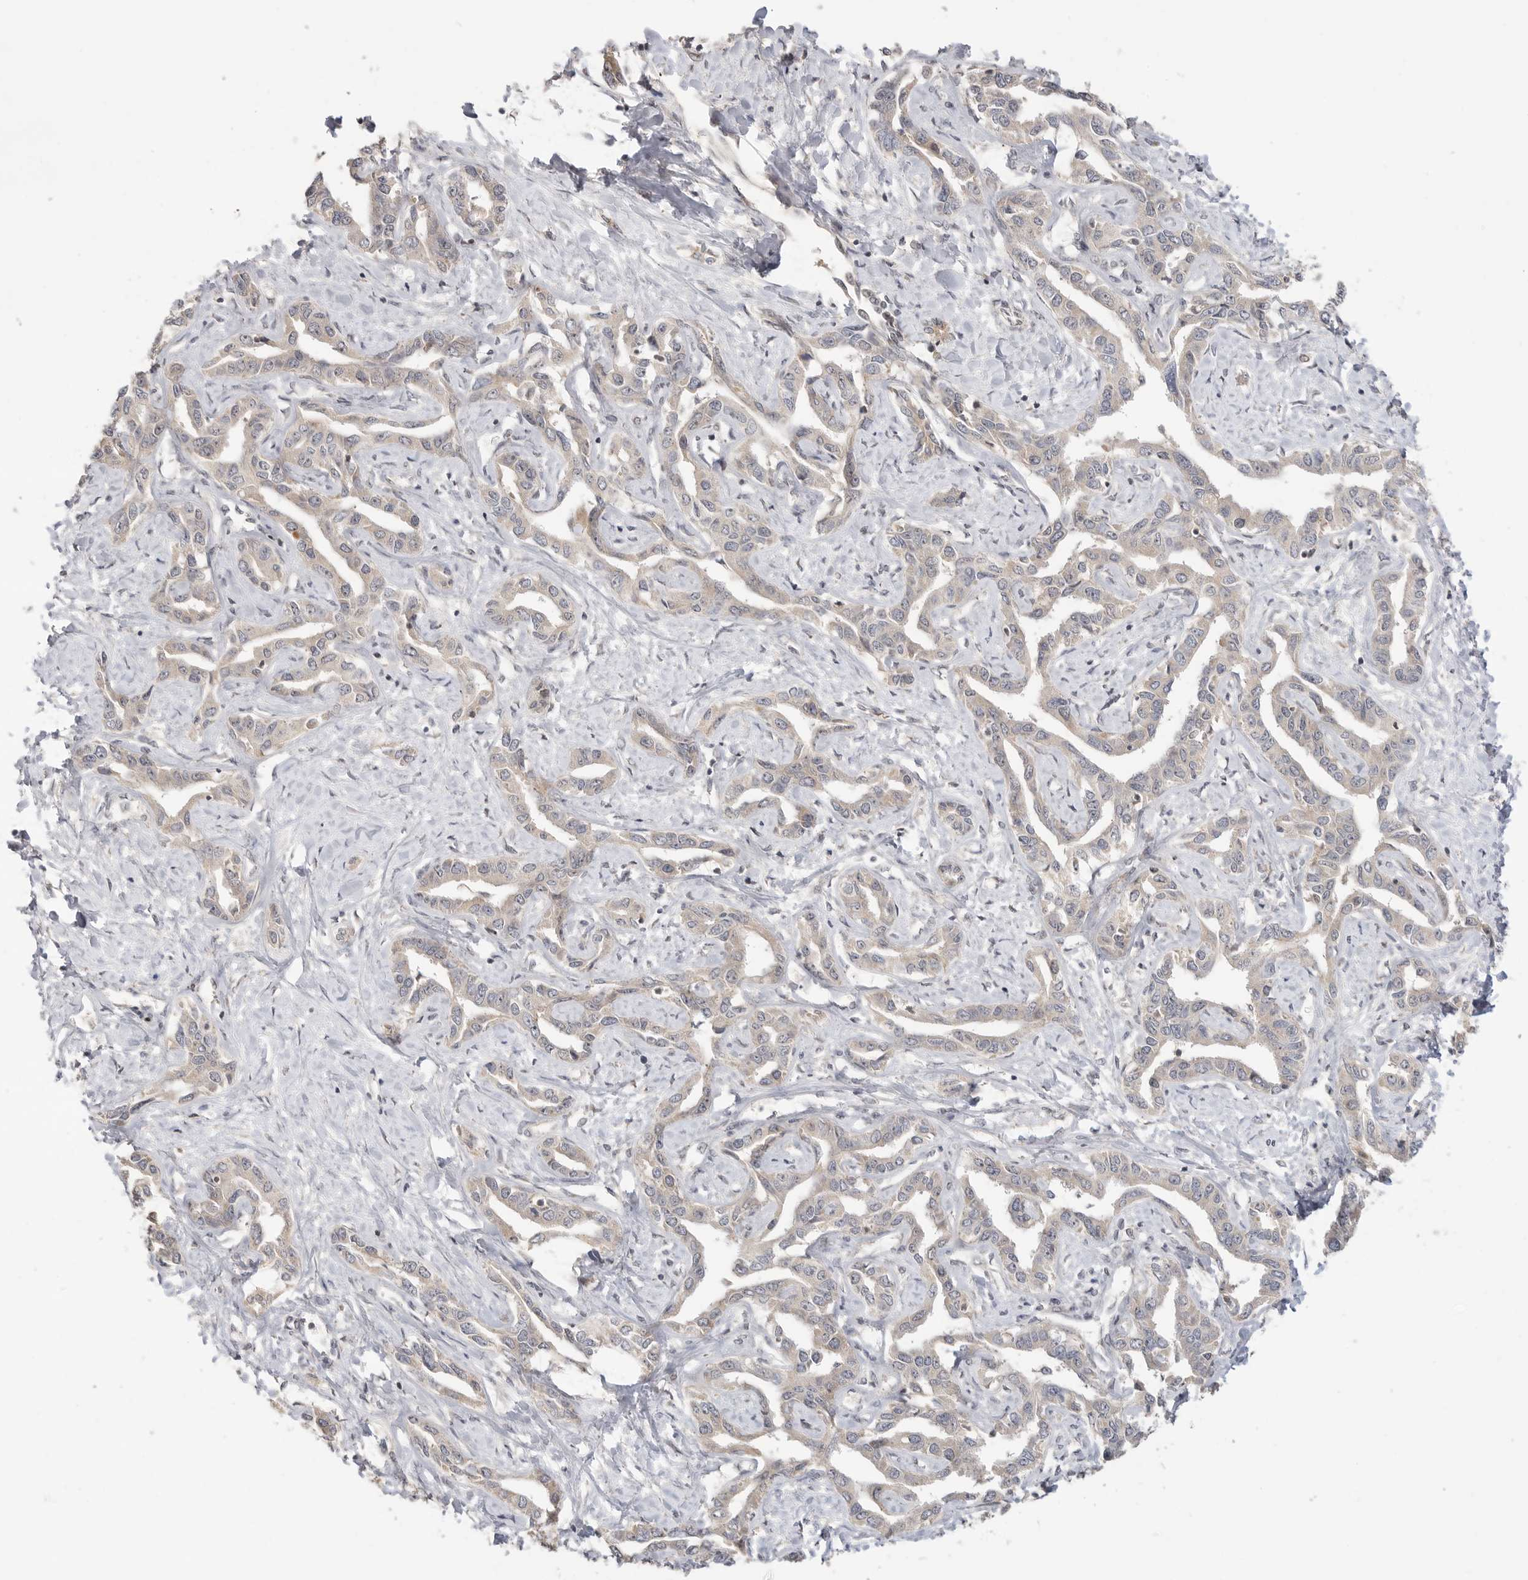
{"staining": {"intensity": "weak", "quantity": "25%-75%", "location": "cytoplasmic/membranous"}, "tissue": "liver cancer", "cell_type": "Tumor cells", "image_type": "cancer", "snomed": [{"axis": "morphology", "description": "Cholangiocarcinoma"}, {"axis": "topography", "description": "Liver"}], "caption": "Liver cancer stained with immunohistochemistry displays weak cytoplasmic/membranous staining in about 25%-75% of tumor cells. Ihc stains the protein in brown and the nuclei are stained blue.", "gene": "ALKAL1", "patient": {"sex": "male", "age": 59}}